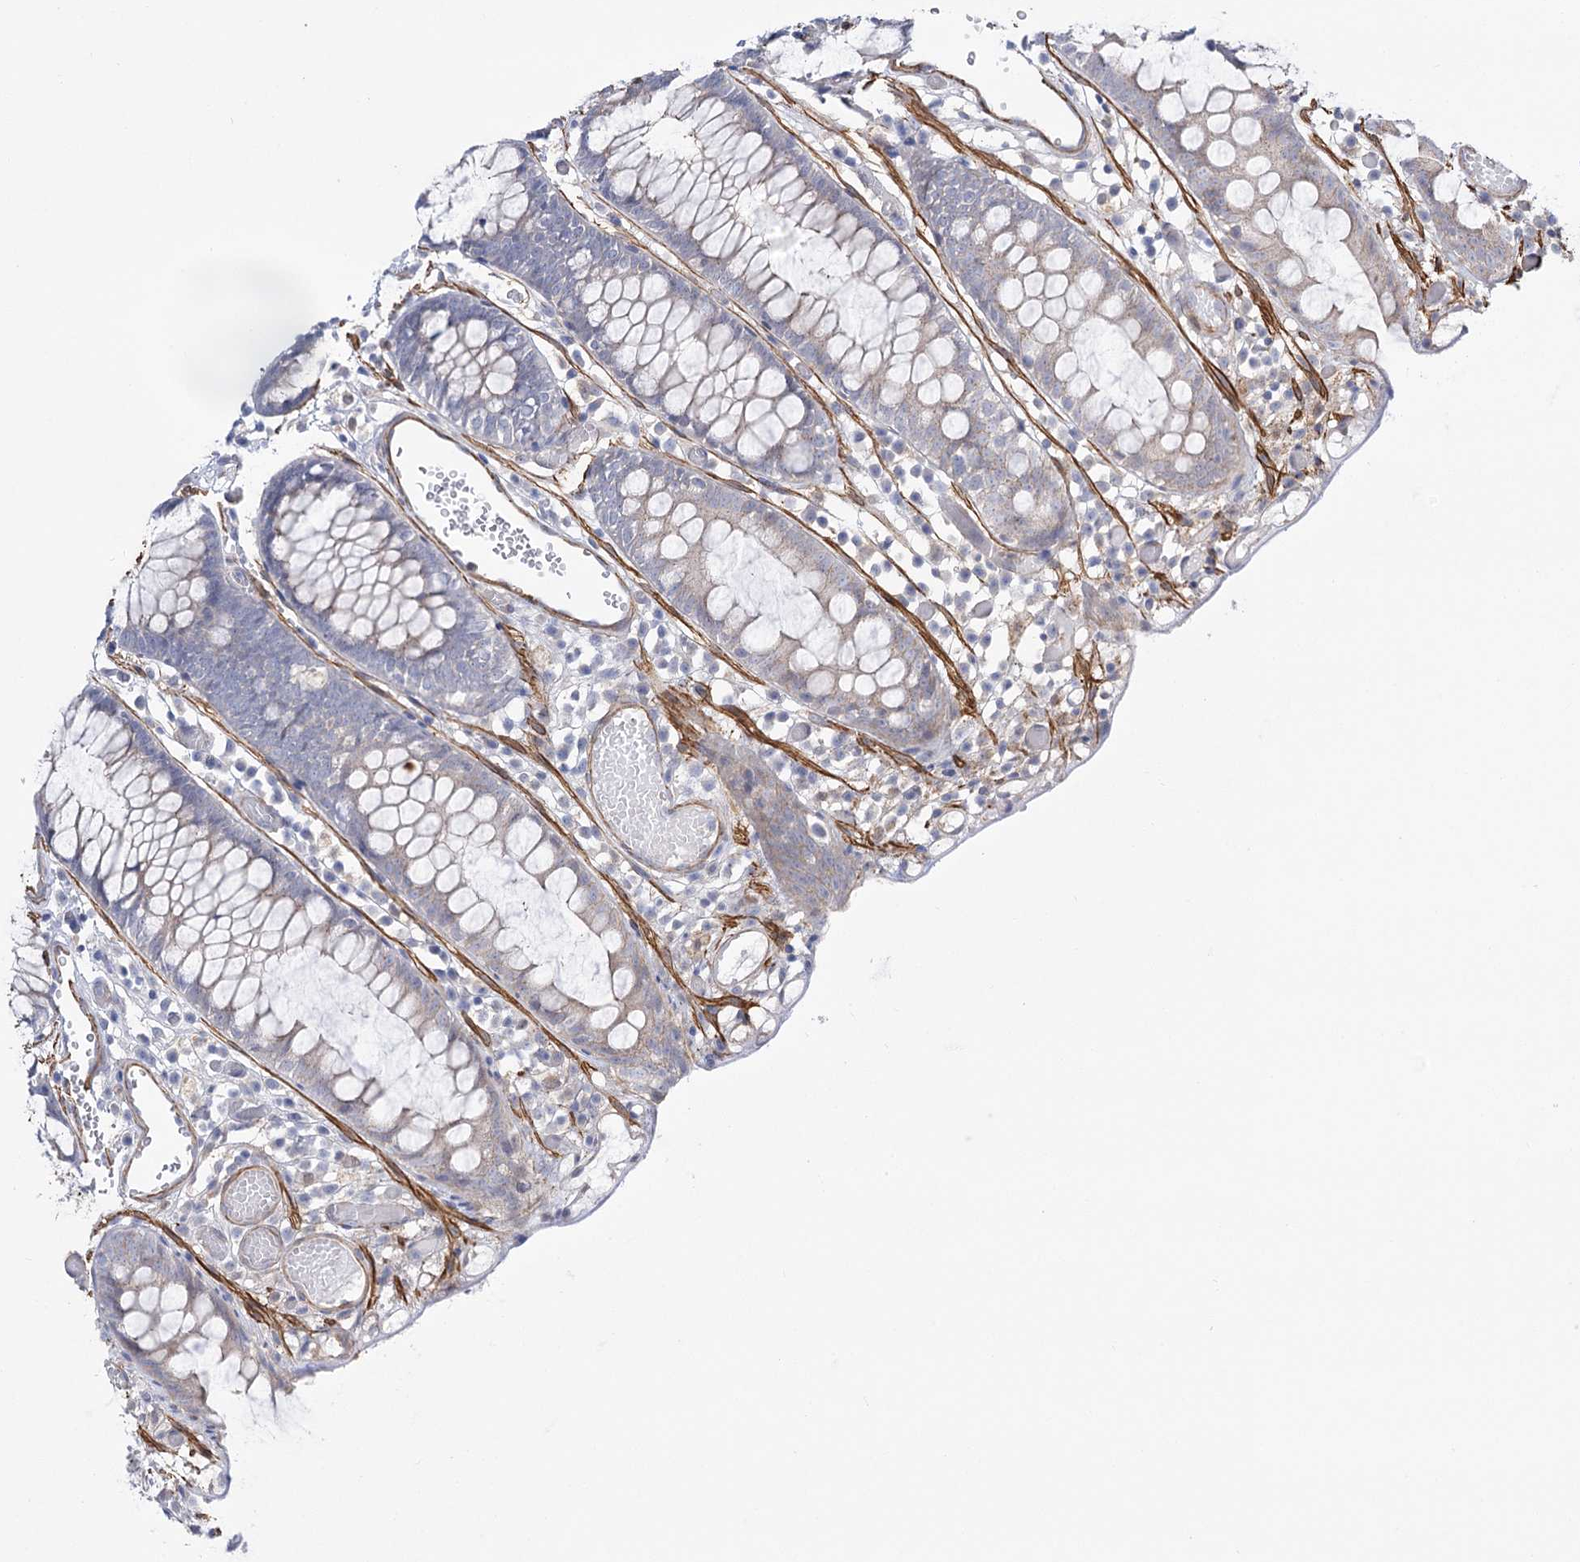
{"staining": {"intensity": "moderate", "quantity": ">75%", "location": "cytoplasmic/membranous"}, "tissue": "colon", "cell_type": "Endothelial cells", "image_type": "normal", "snomed": [{"axis": "morphology", "description": "Normal tissue, NOS"}, {"axis": "topography", "description": "Colon"}], "caption": "A high-resolution micrograph shows immunohistochemistry staining of unremarkable colon, which demonstrates moderate cytoplasmic/membranous expression in approximately >75% of endothelial cells.", "gene": "WASHC3", "patient": {"sex": "male", "age": 14}}